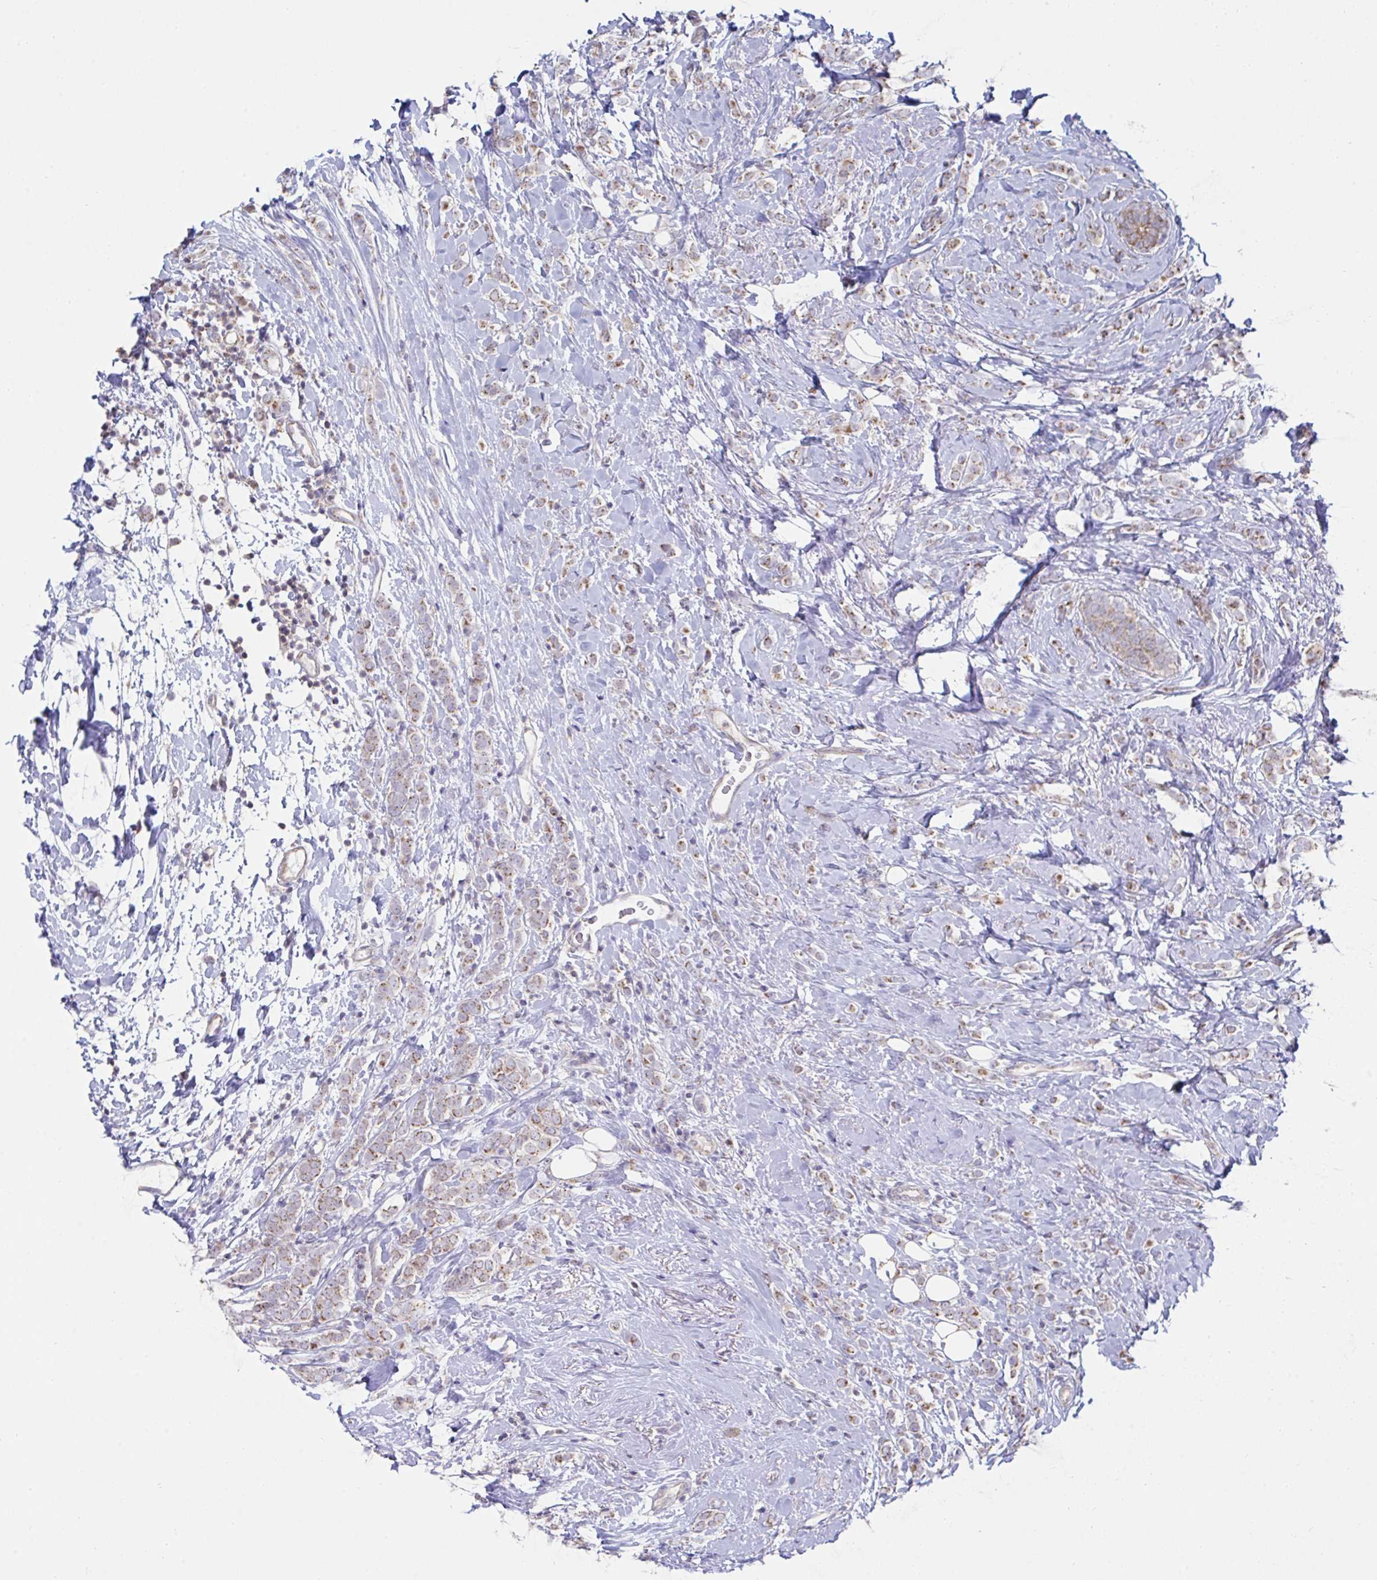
{"staining": {"intensity": "moderate", "quantity": ">75%", "location": "cytoplasmic/membranous"}, "tissue": "breast cancer", "cell_type": "Tumor cells", "image_type": "cancer", "snomed": [{"axis": "morphology", "description": "Lobular carcinoma"}, {"axis": "topography", "description": "Breast"}], "caption": "This micrograph demonstrates breast cancer (lobular carcinoma) stained with immunohistochemistry to label a protein in brown. The cytoplasmic/membranous of tumor cells show moderate positivity for the protein. Nuclei are counter-stained blue.", "gene": "NDUFA7", "patient": {"sex": "female", "age": 49}}